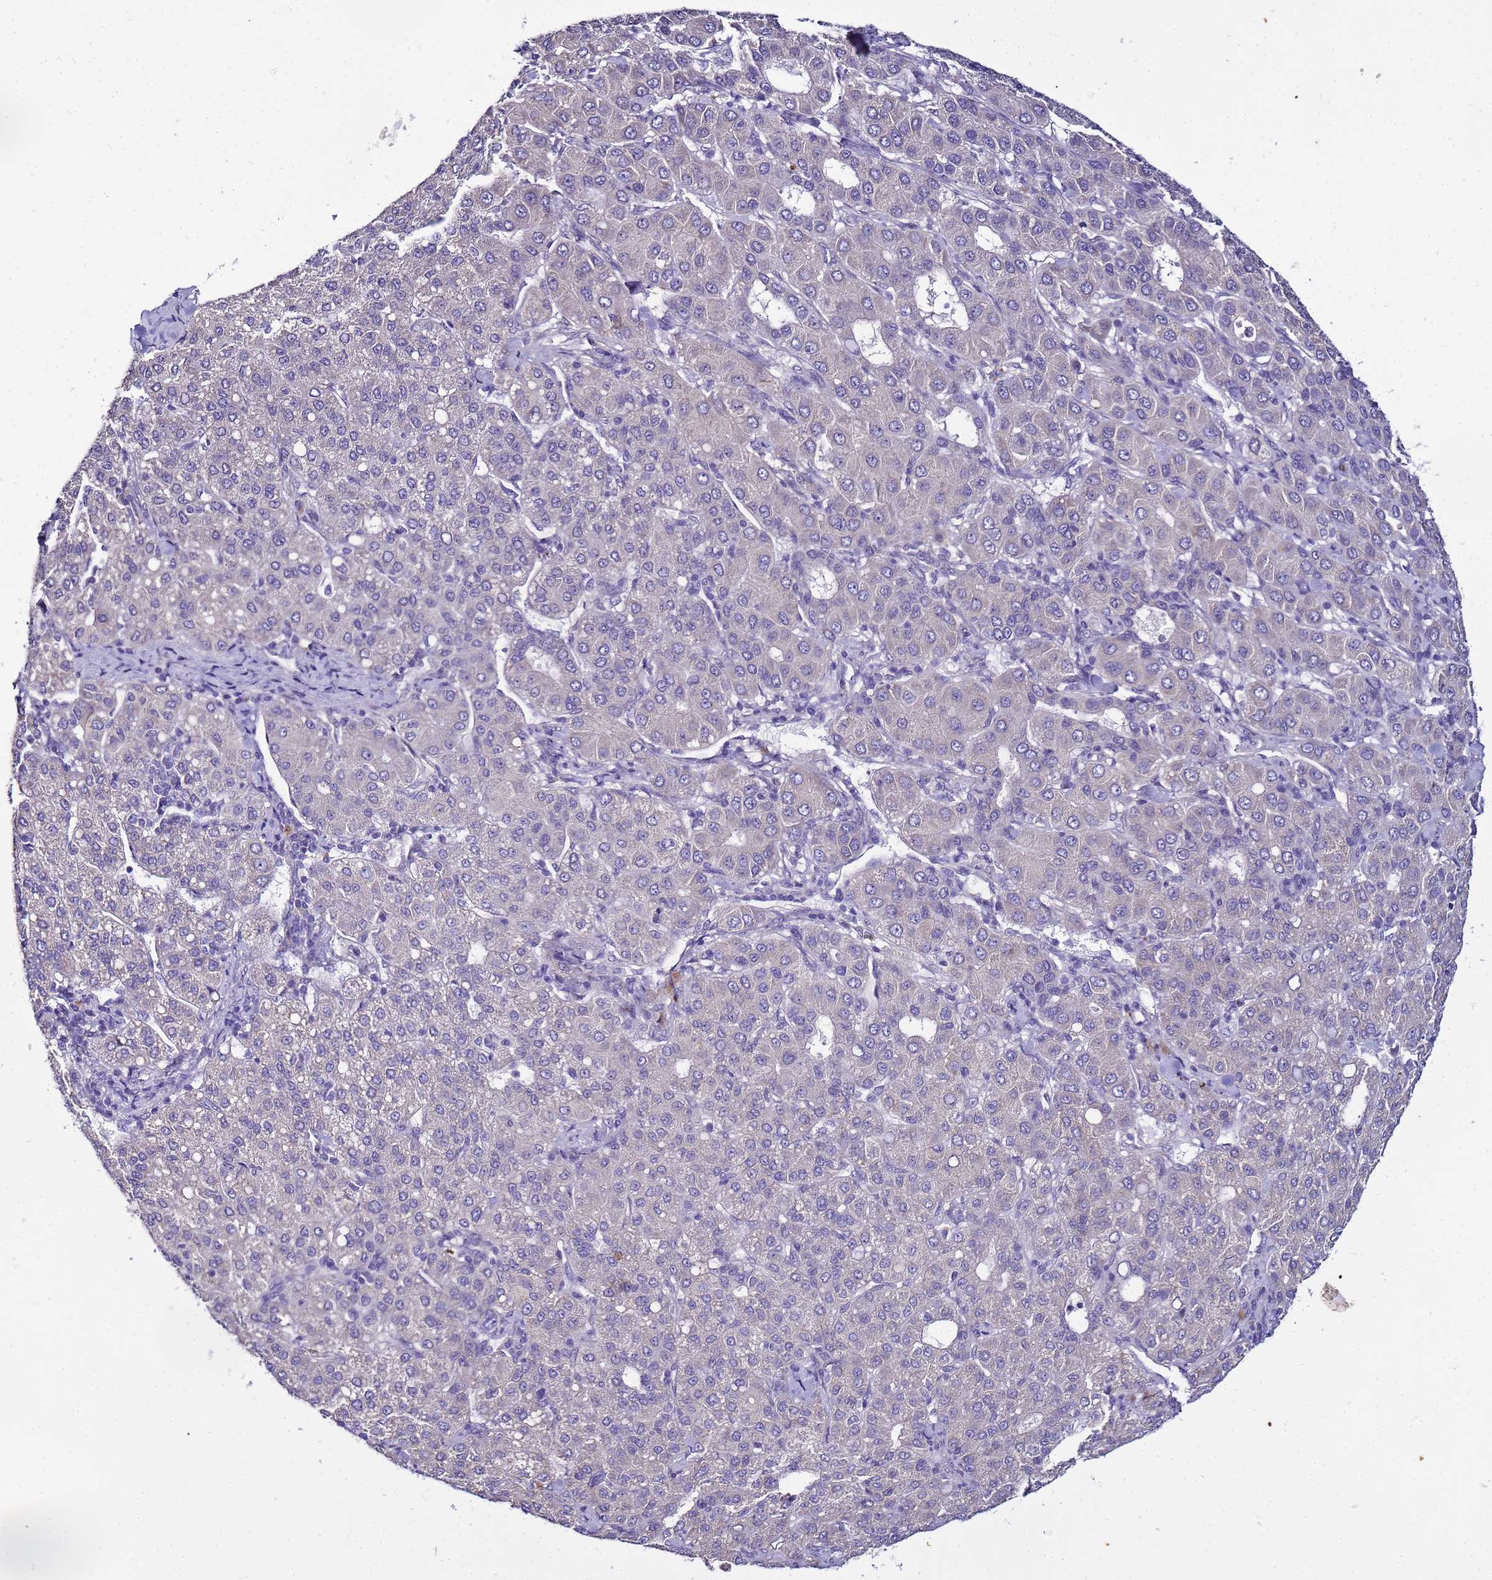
{"staining": {"intensity": "negative", "quantity": "none", "location": "none"}, "tissue": "liver cancer", "cell_type": "Tumor cells", "image_type": "cancer", "snomed": [{"axis": "morphology", "description": "Carcinoma, Hepatocellular, NOS"}, {"axis": "topography", "description": "Liver"}], "caption": "The image displays no staining of tumor cells in liver cancer (hepatocellular carcinoma). (DAB immunohistochemistry (IHC) visualized using brightfield microscopy, high magnification).", "gene": "FAM166B", "patient": {"sex": "male", "age": 65}}